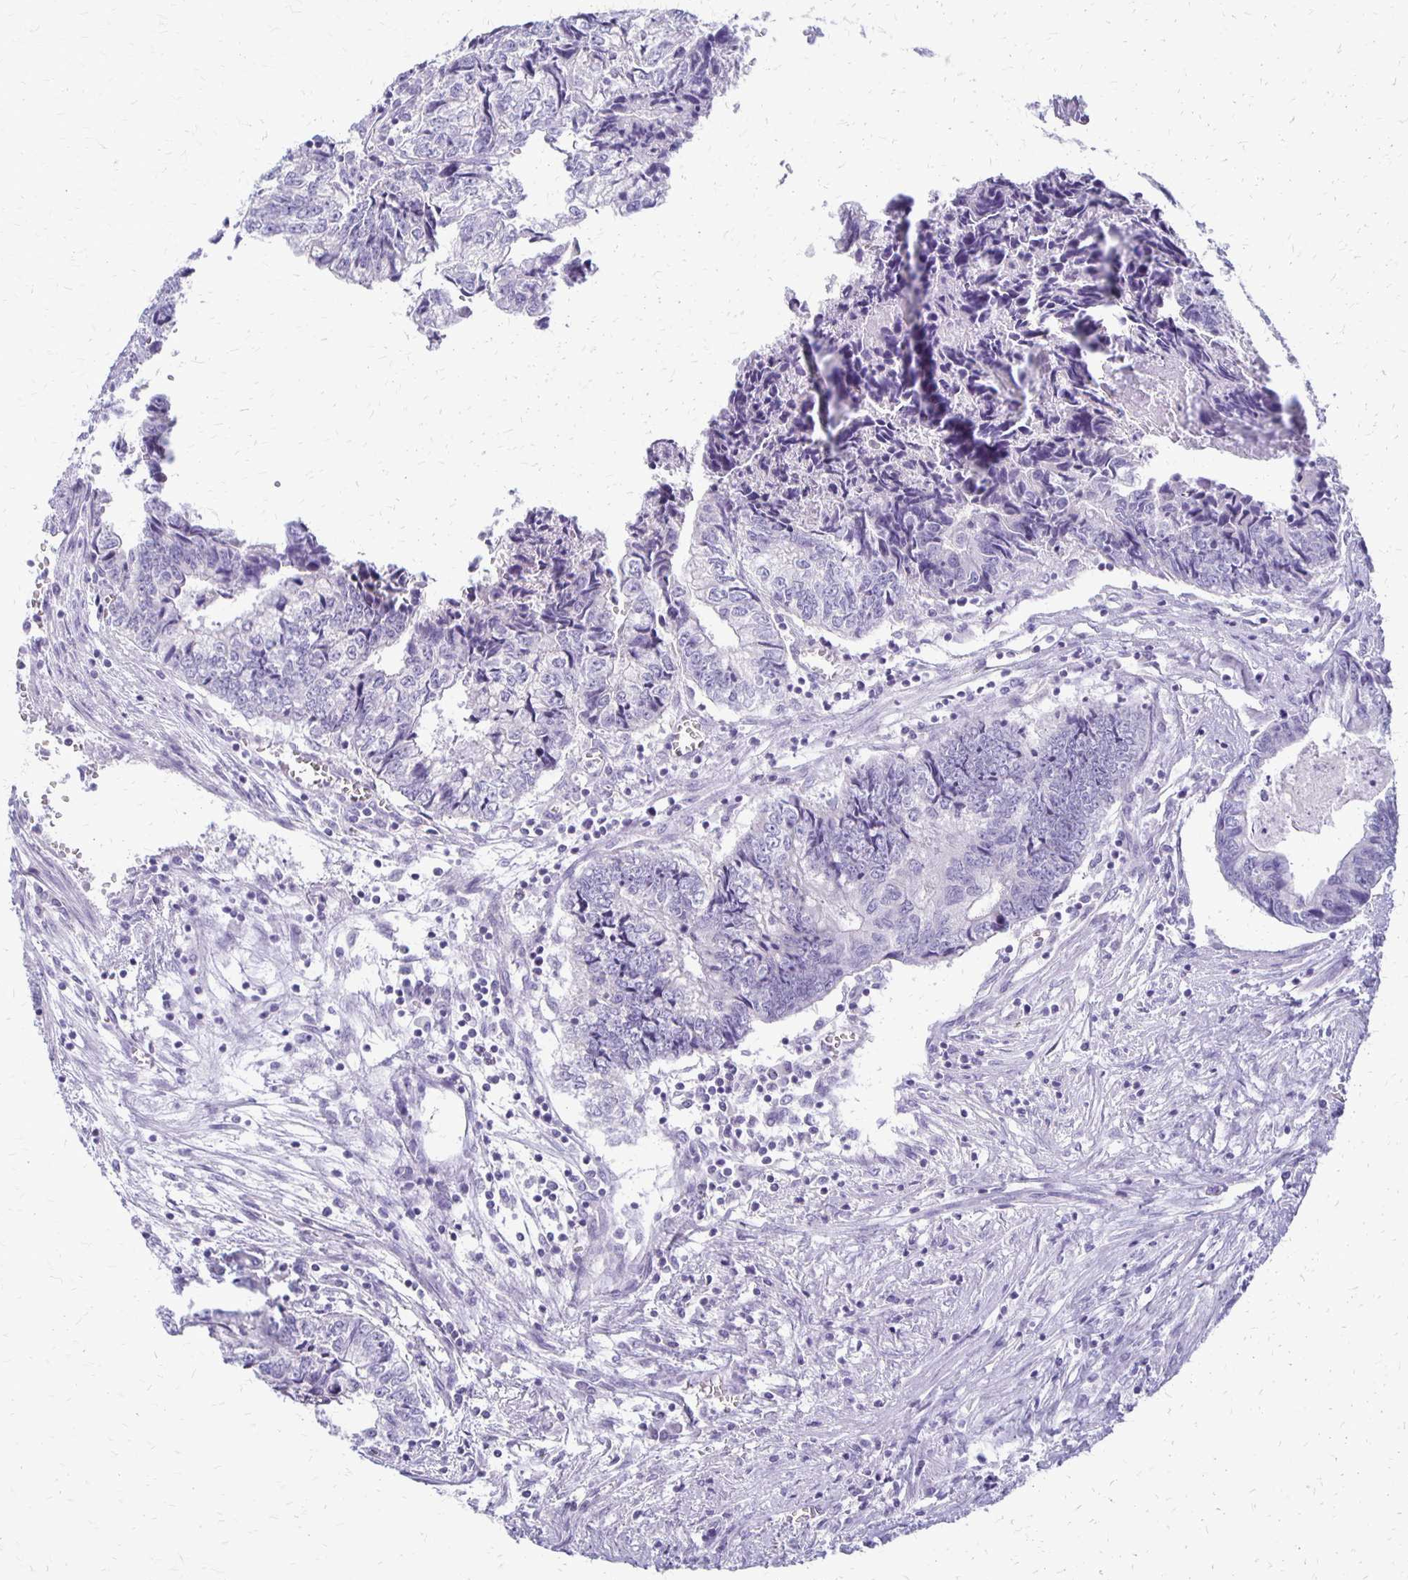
{"staining": {"intensity": "negative", "quantity": "none", "location": "none"}, "tissue": "colorectal cancer", "cell_type": "Tumor cells", "image_type": "cancer", "snomed": [{"axis": "morphology", "description": "Adenocarcinoma, NOS"}, {"axis": "topography", "description": "Colon"}], "caption": "The IHC histopathology image has no significant staining in tumor cells of colorectal cancer tissue.", "gene": "RHOC", "patient": {"sex": "male", "age": 86}}